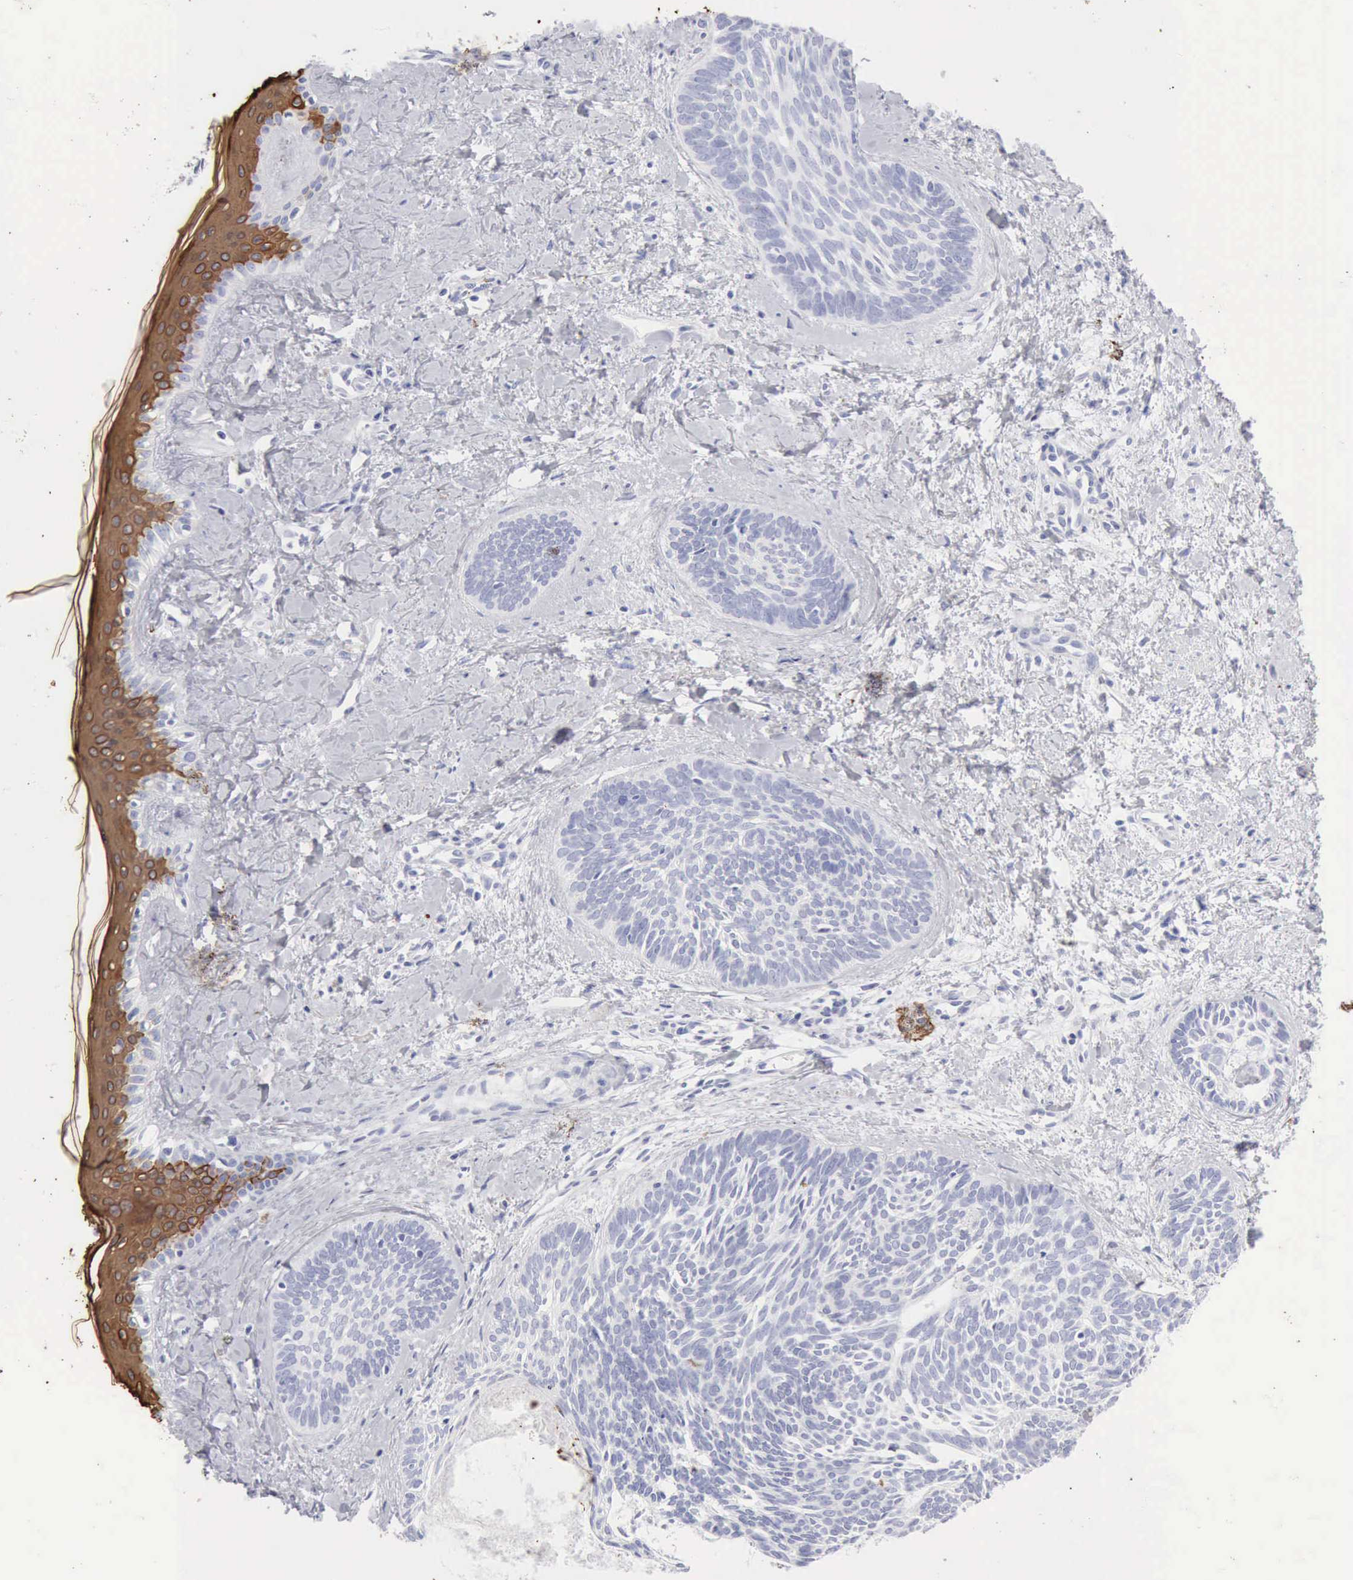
{"staining": {"intensity": "negative", "quantity": "none", "location": "none"}, "tissue": "skin cancer", "cell_type": "Tumor cells", "image_type": "cancer", "snomed": [{"axis": "morphology", "description": "Basal cell carcinoma"}, {"axis": "topography", "description": "Skin"}], "caption": "Skin cancer (basal cell carcinoma) was stained to show a protein in brown. There is no significant positivity in tumor cells. (Brightfield microscopy of DAB (3,3'-diaminobenzidine) IHC at high magnification).", "gene": "KRT10", "patient": {"sex": "female", "age": 81}}